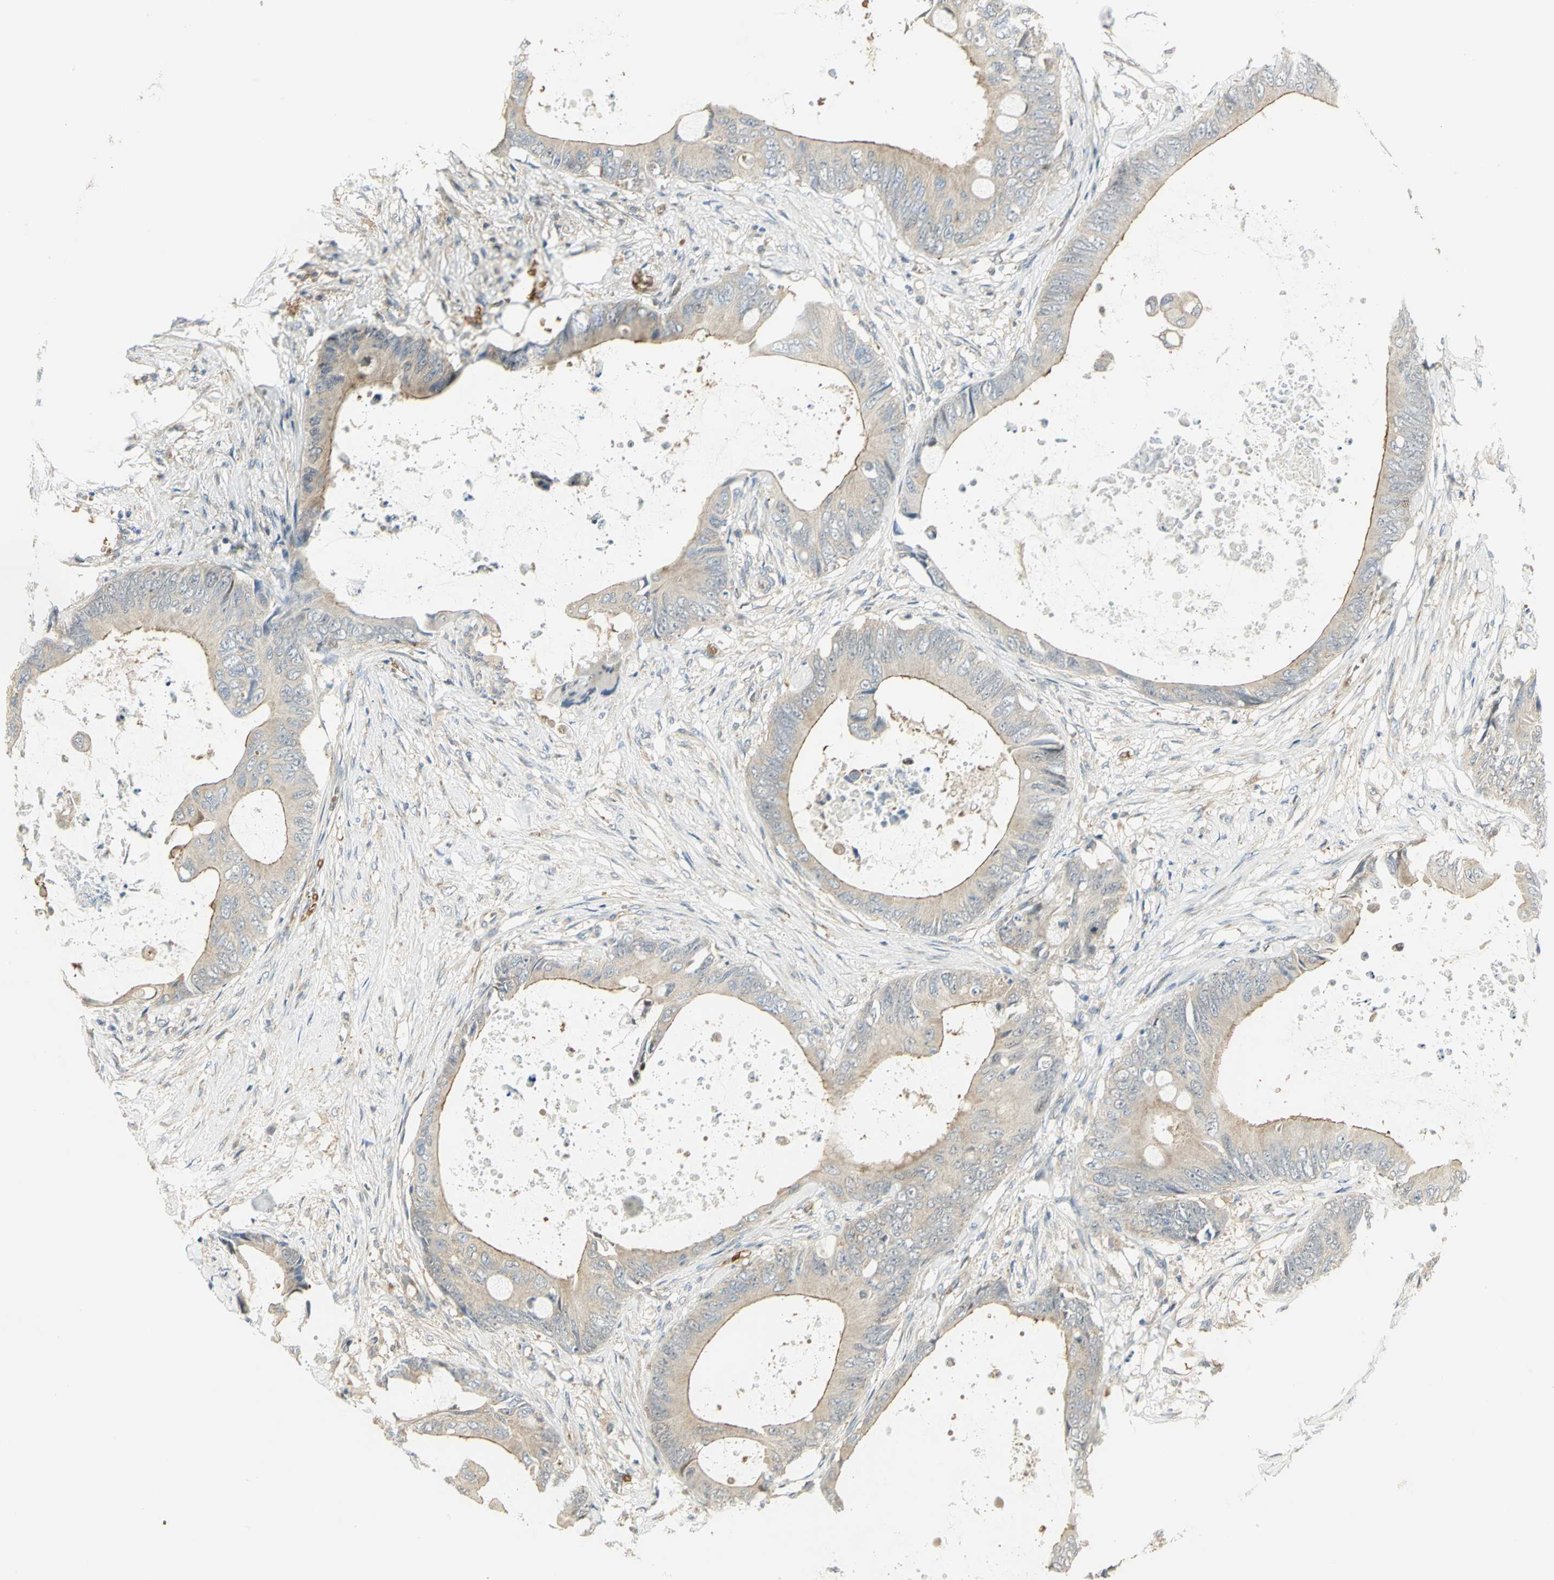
{"staining": {"intensity": "moderate", "quantity": ">75%", "location": "cytoplasmic/membranous"}, "tissue": "colorectal cancer", "cell_type": "Tumor cells", "image_type": "cancer", "snomed": [{"axis": "morphology", "description": "Normal tissue, NOS"}, {"axis": "morphology", "description": "Adenocarcinoma, NOS"}, {"axis": "topography", "description": "Rectum"}, {"axis": "topography", "description": "Peripheral nerve tissue"}], "caption": "The photomicrograph shows immunohistochemical staining of adenocarcinoma (colorectal). There is moderate cytoplasmic/membranous staining is identified in about >75% of tumor cells. The protein is shown in brown color, while the nuclei are stained blue.", "gene": "ANK1", "patient": {"sex": "female", "age": 77}}